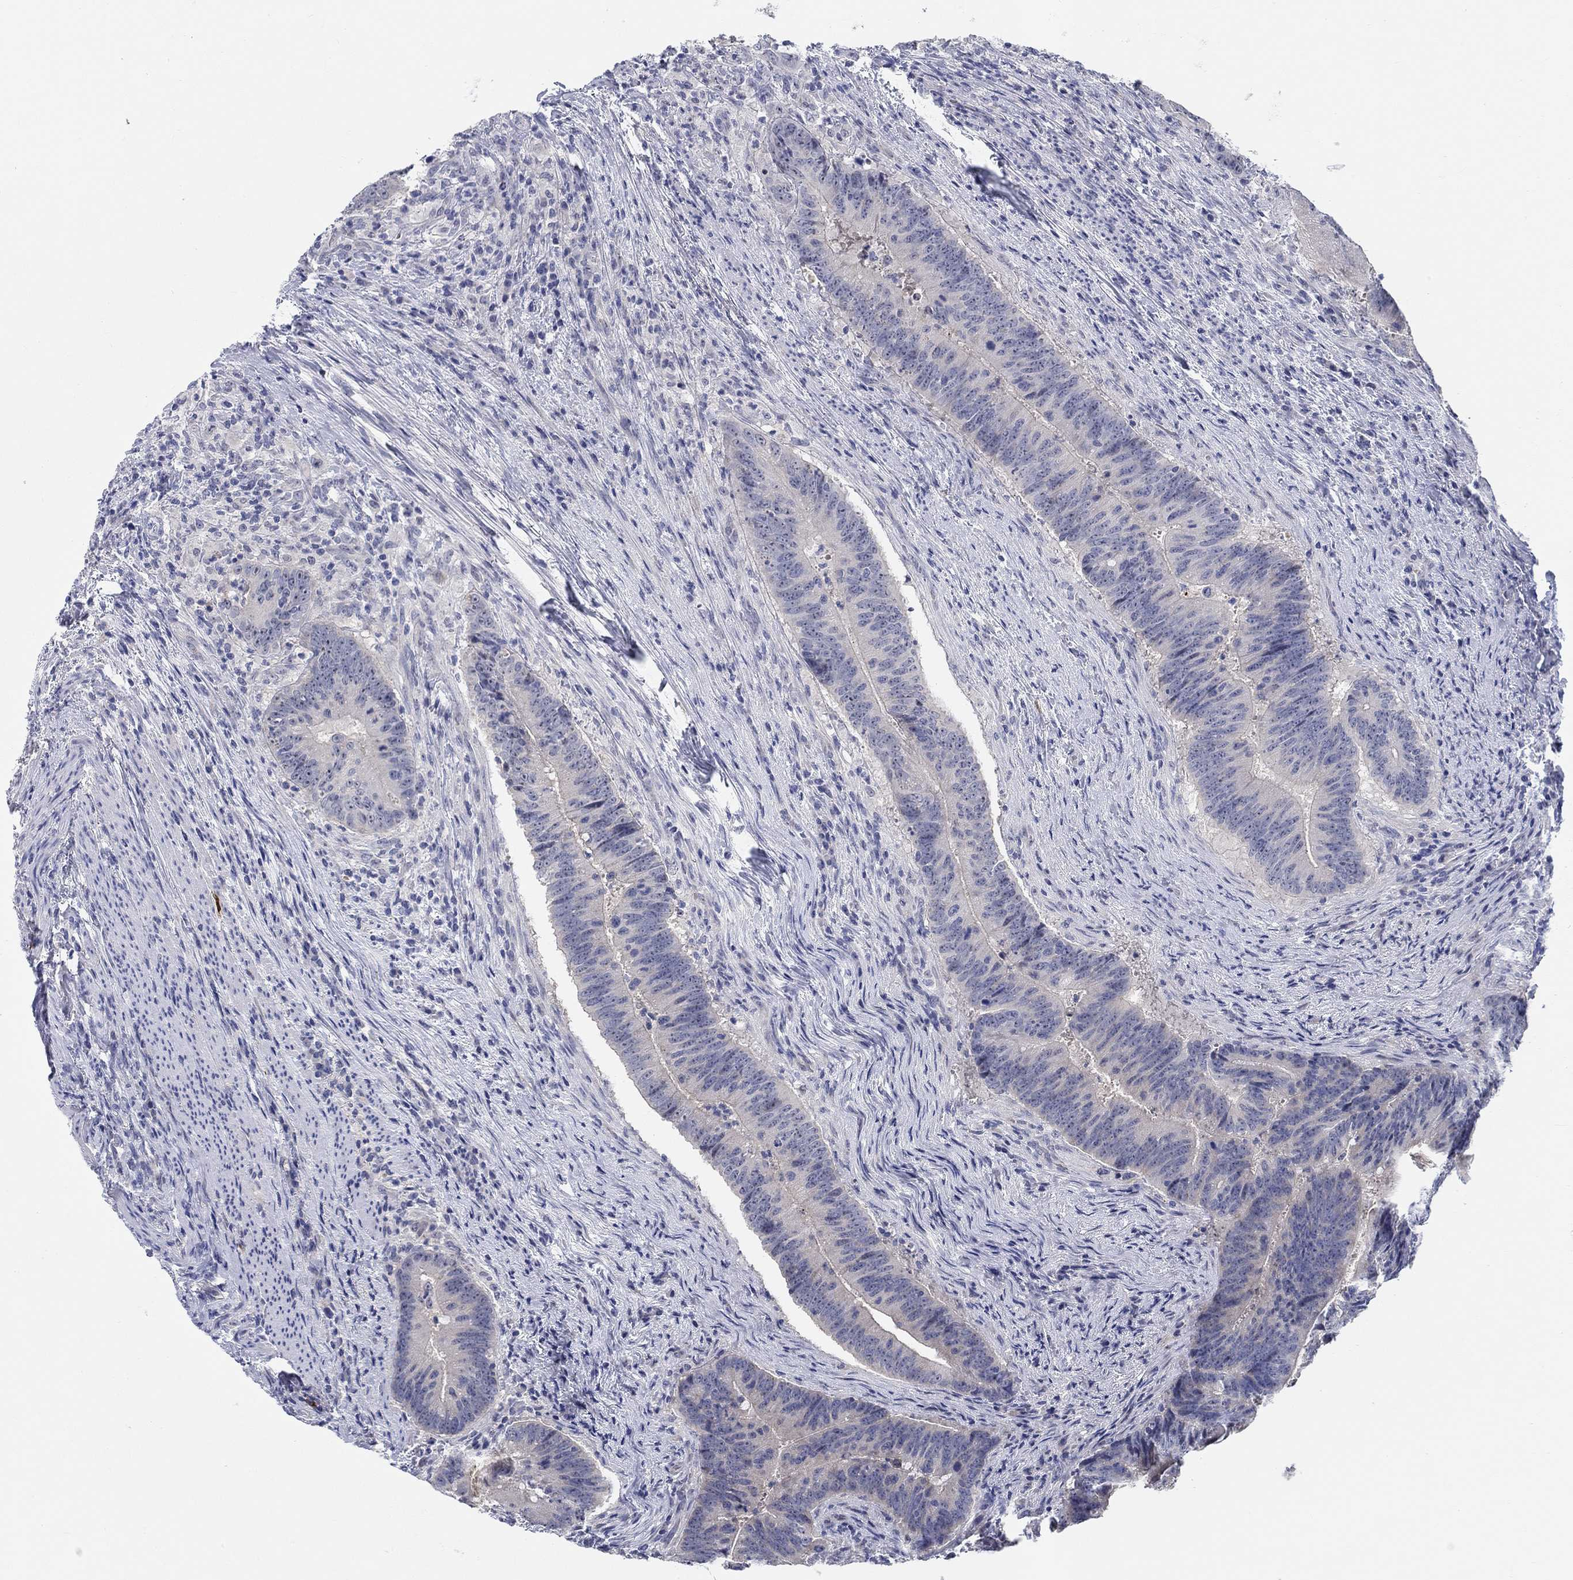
{"staining": {"intensity": "negative", "quantity": "none", "location": "none"}, "tissue": "colorectal cancer", "cell_type": "Tumor cells", "image_type": "cancer", "snomed": [{"axis": "morphology", "description": "Adenocarcinoma, NOS"}, {"axis": "topography", "description": "Colon"}], "caption": "Adenocarcinoma (colorectal) stained for a protein using immunohistochemistry (IHC) demonstrates no staining tumor cells.", "gene": "SMIM18", "patient": {"sex": "female", "age": 87}}